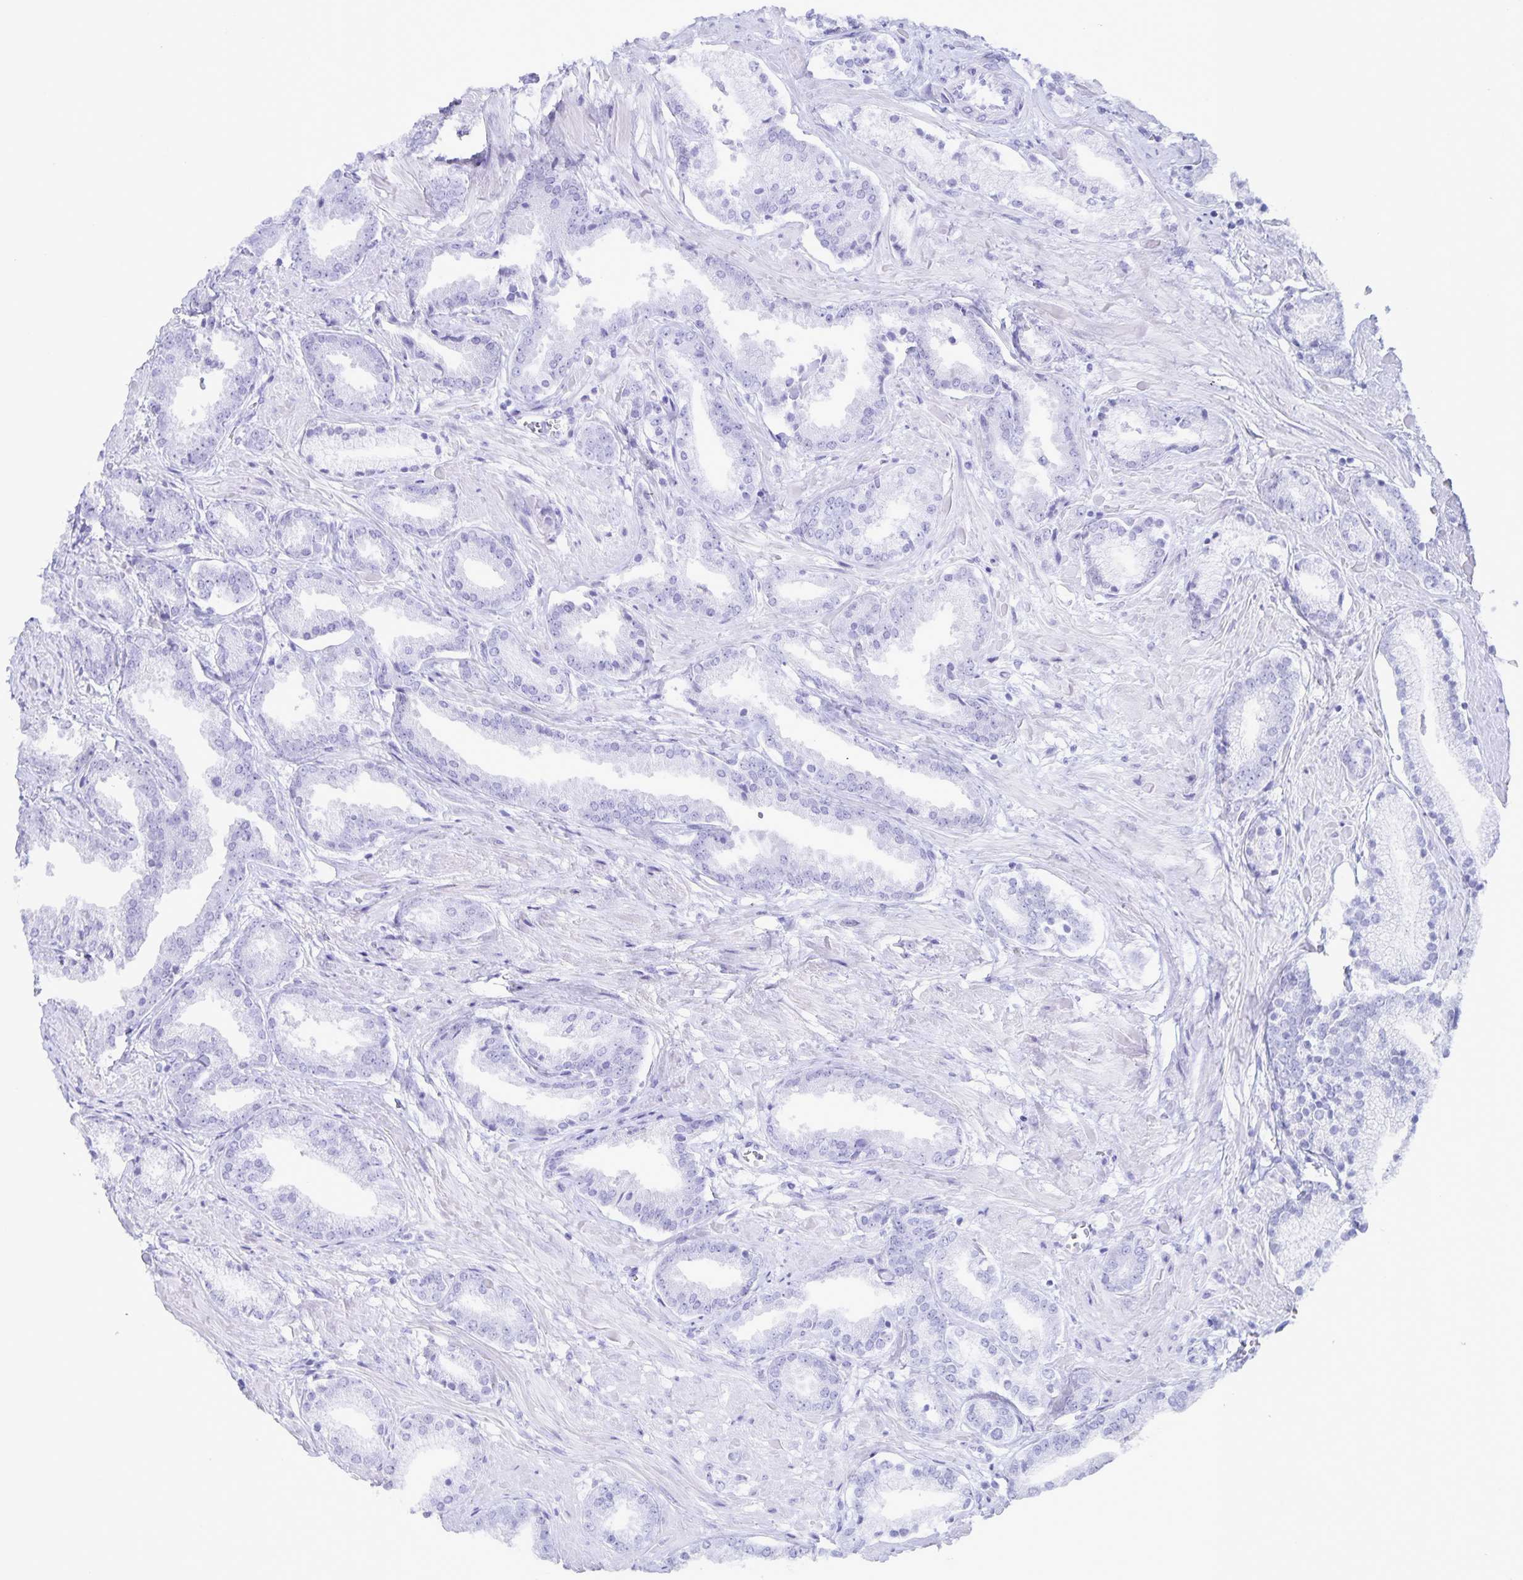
{"staining": {"intensity": "negative", "quantity": "none", "location": "none"}, "tissue": "prostate cancer", "cell_type": "Tumor cells", "image_type": "cancer", "snomed": [{"axis": "morphology", "description": "Adenocarcinoma, High grade"}, {"axis": "topography", "description": "Prostate"}], "caption": "This micrograph is of prostate cancer stained with immunohistochemistry to label a protein in brown with the nuclei are counter-stained blue. There is no expression in tumor cells. (DAB IHC visualized using brightfield microscopy, high magnification).", "gene": "AQP4", "patient": {"sex": "male", "age": 56}}